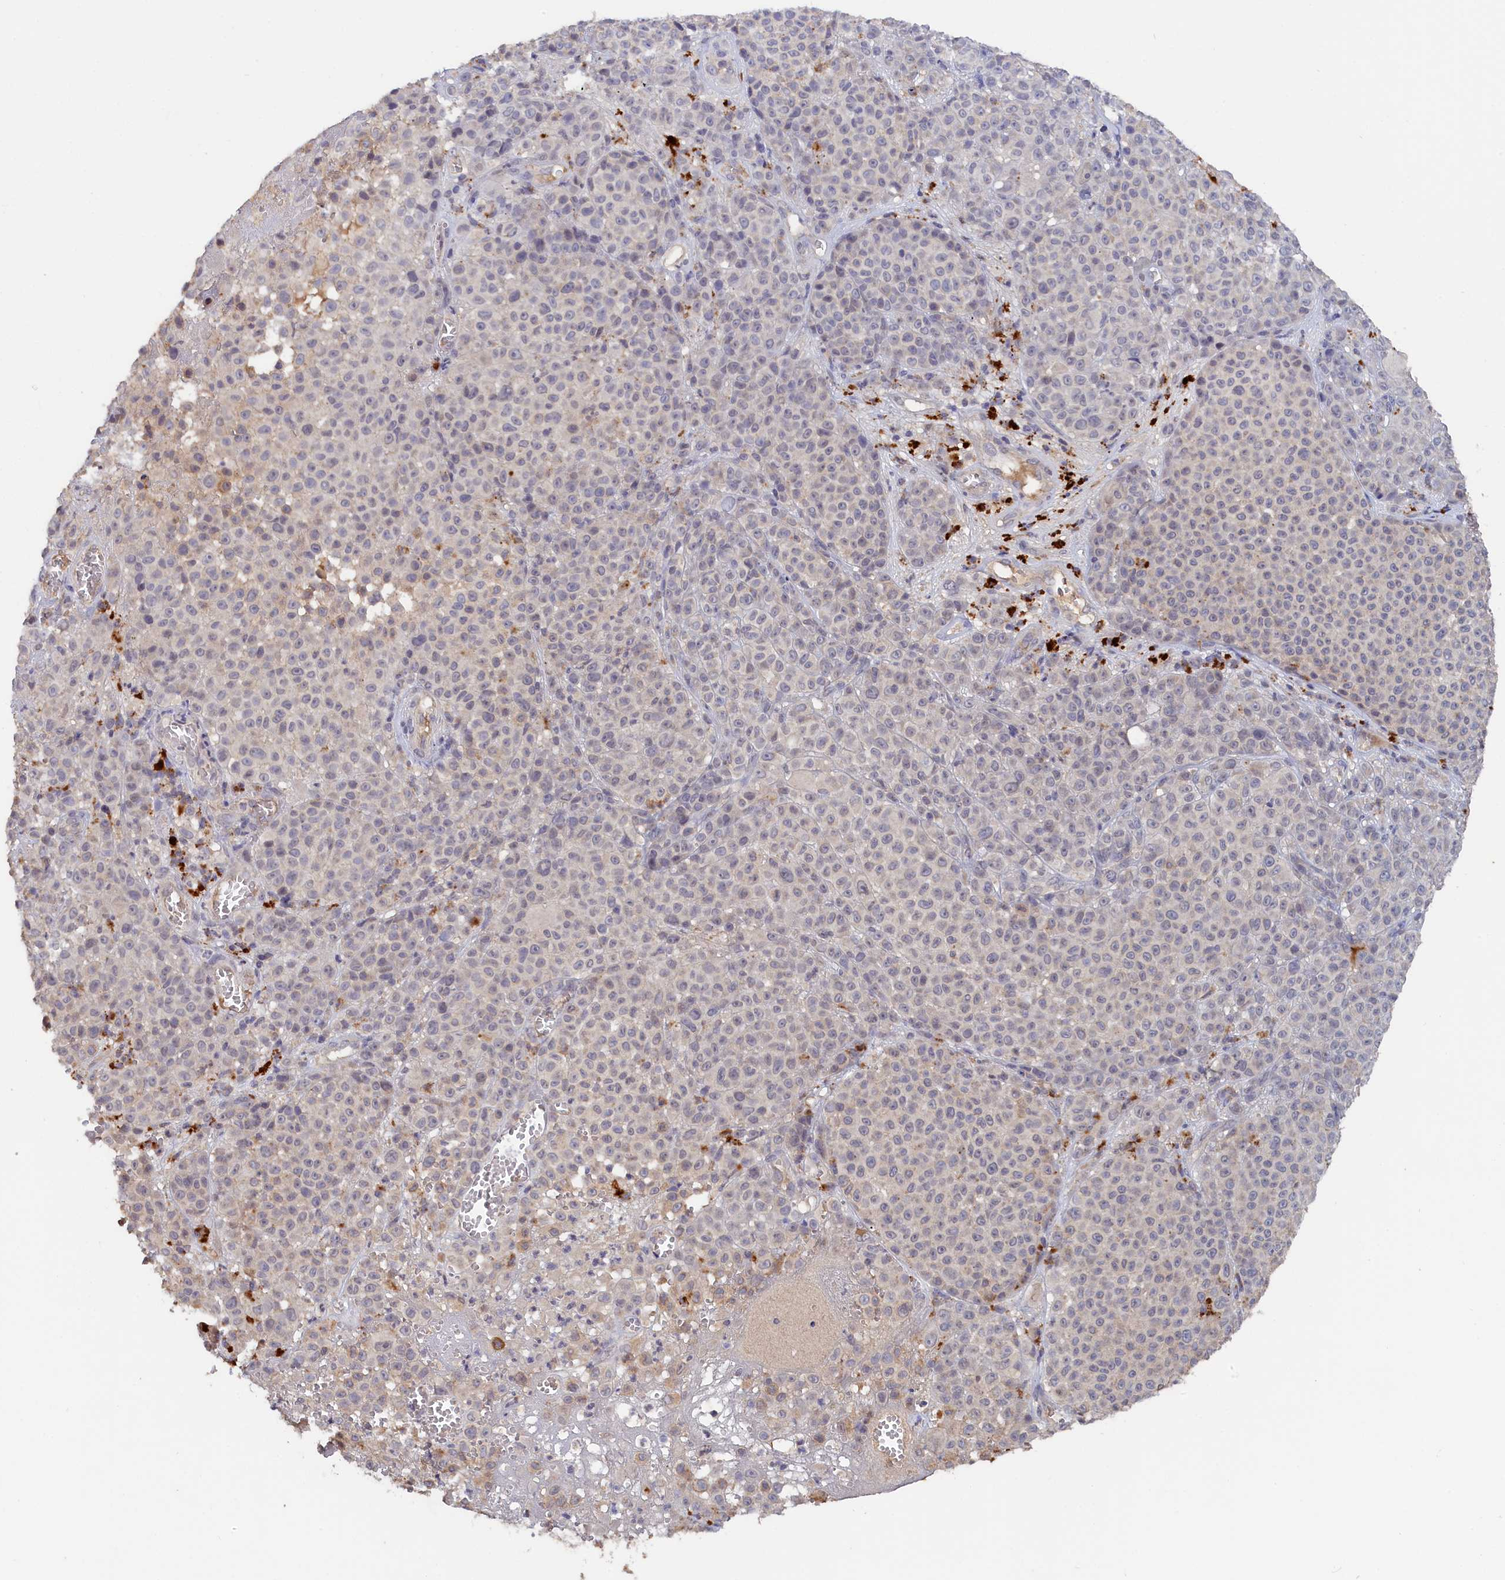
{"staining": {"intensity": "negative", "quantity": "none", "location": "none"}, "tissue": "melanoma", "cell_type": "Tumor cells", "image_type": "cancer", "snomed": [{"axis": "morphology", "description": "Malignant melanoma, NOS"}, {"axis": "topography", "description": "Skin"}], "caption": "IHC micrograph of neoplastic tissue: melanoma stained with DAB (3,3'-diaminobenzidine) reveals no significant protein expression in tumor cells.", "gene": "CELF5", "patient": {"sex": "female", "age": 94}}